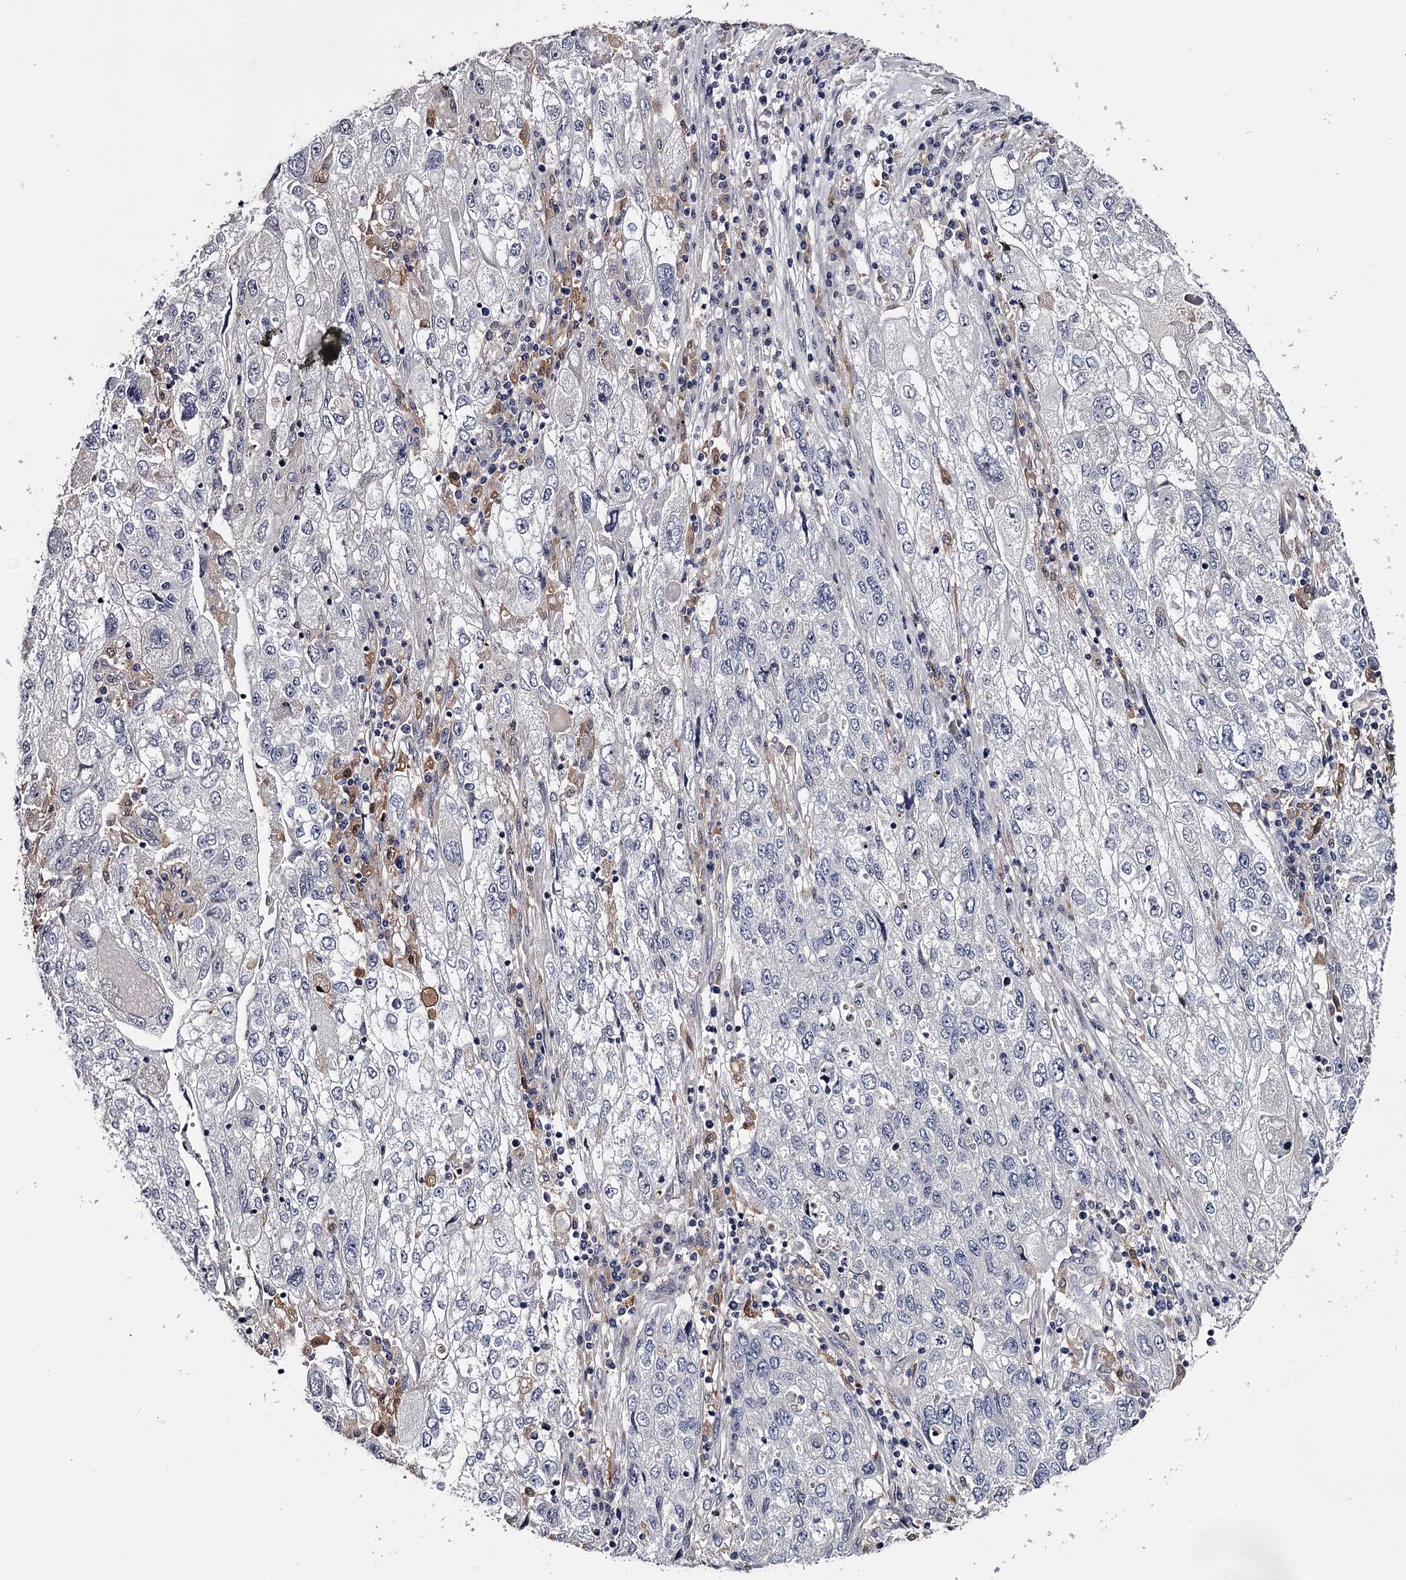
{"staining": {"intensity": "negative", "quantity": "none", "location": "none"}, "tissue": "endometrial cancer", "cell_type": "Tumor cells", "image_type": "cancer", "snomed": [{"axis": "morphology", "description": "Adenocarcinoma, NOS"}, {"axis": "topography", "description": "Endometrium"}], "caption": "Tumor cells are negative for protein expression in human endometrial cancer.", "gene": "GSTO1", "patient": {"sex": "female", "age": 49}}